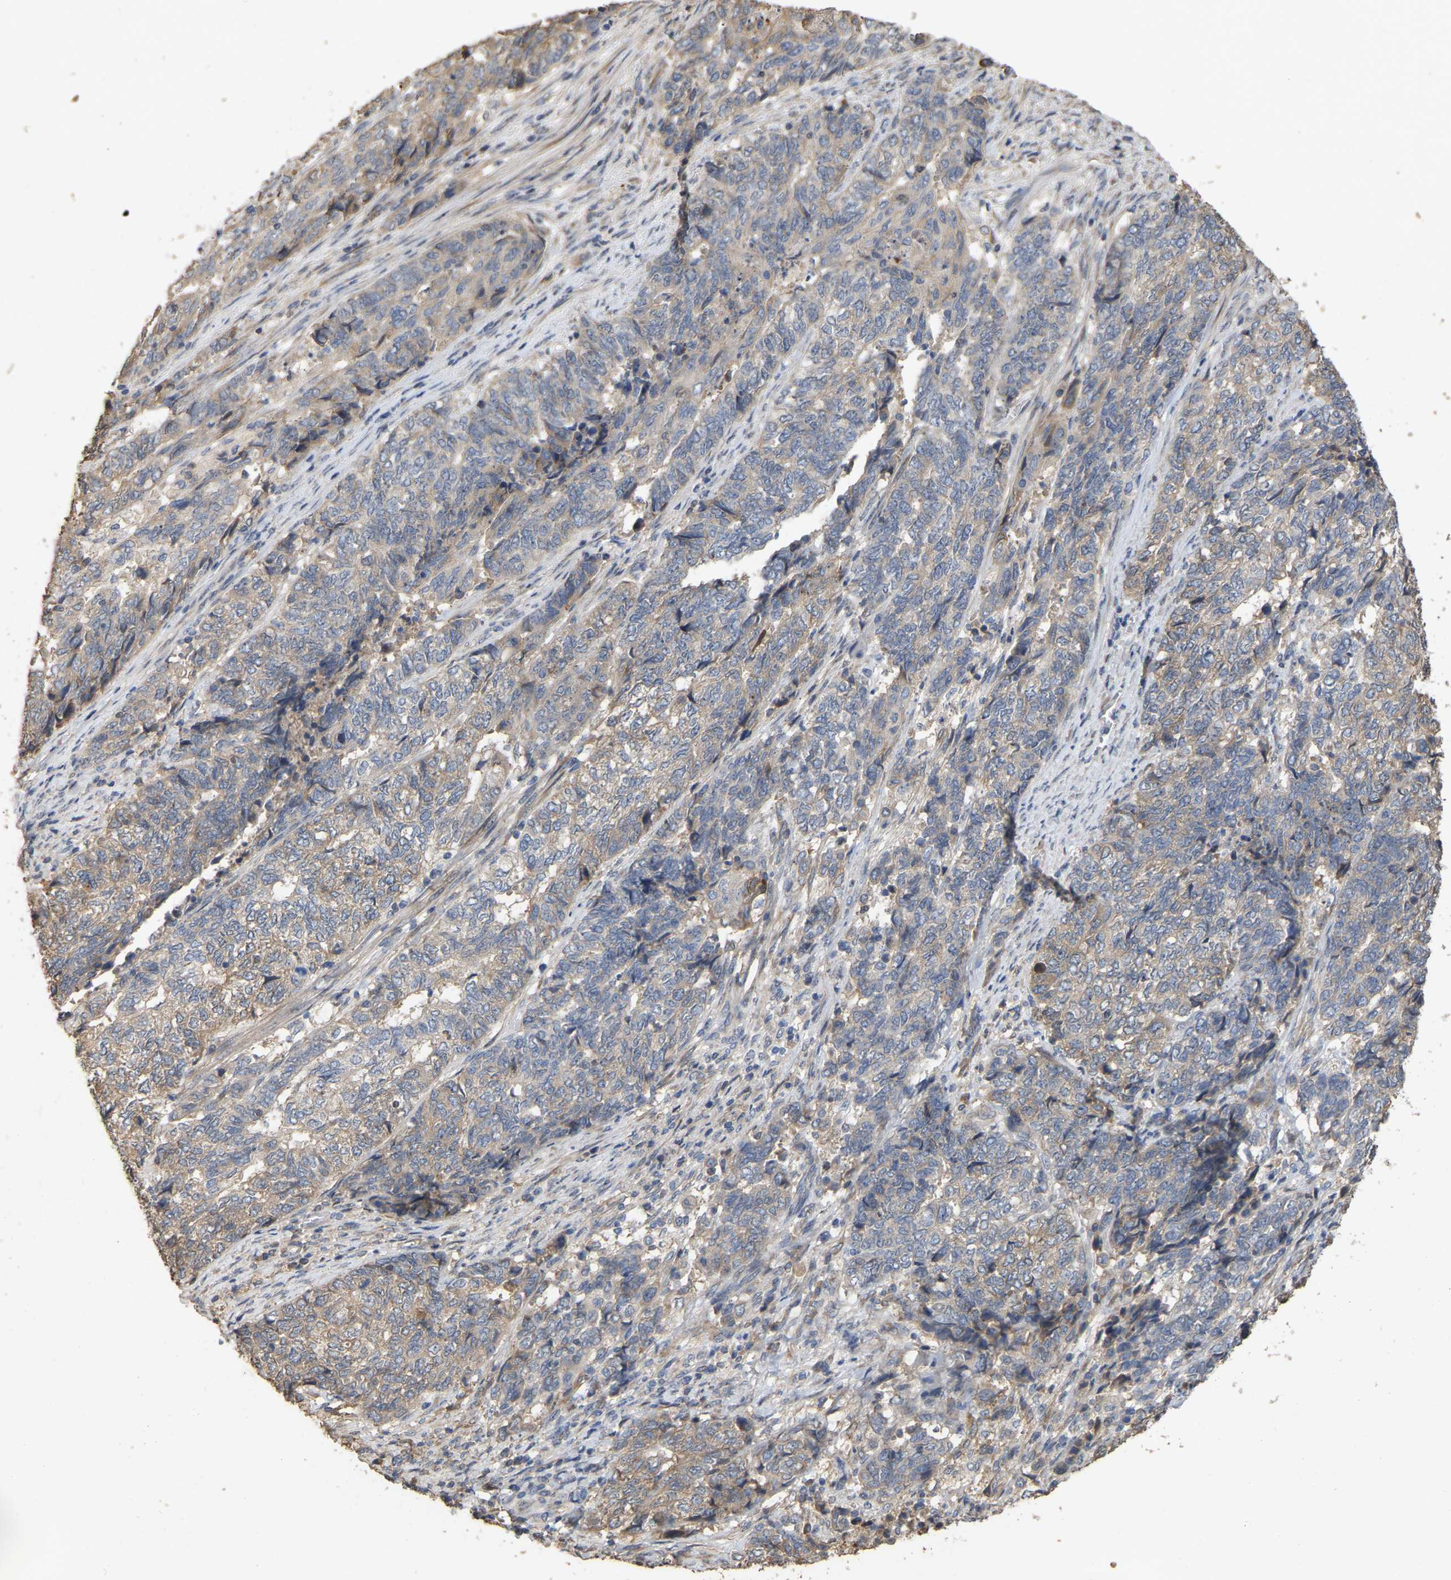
{"staining": {"intensity": "weak", "quantity": ">75%", "location": "cytoplasmic/membranous"}, "tissue": "endometrial cancer", "cell_type": "Tumor cells", "image_type": "cancer", "snomed": [{"axis": "morphology", "description": "Adenocarcinoma, NOS"}, {"axis": "topography", "description": "Endometrium"}], "caption": "IHC image of neoplastic tissue: human endometrial cancer stained using IHC demonstrates low levels of weak protein expression localized specifically in the cytoplasmic/membranous of tumor cells, appearing as a cytoplasmic/membranous brown color.", "gene": "NCS1", "patient": {"sex": "female", "age": 80}}